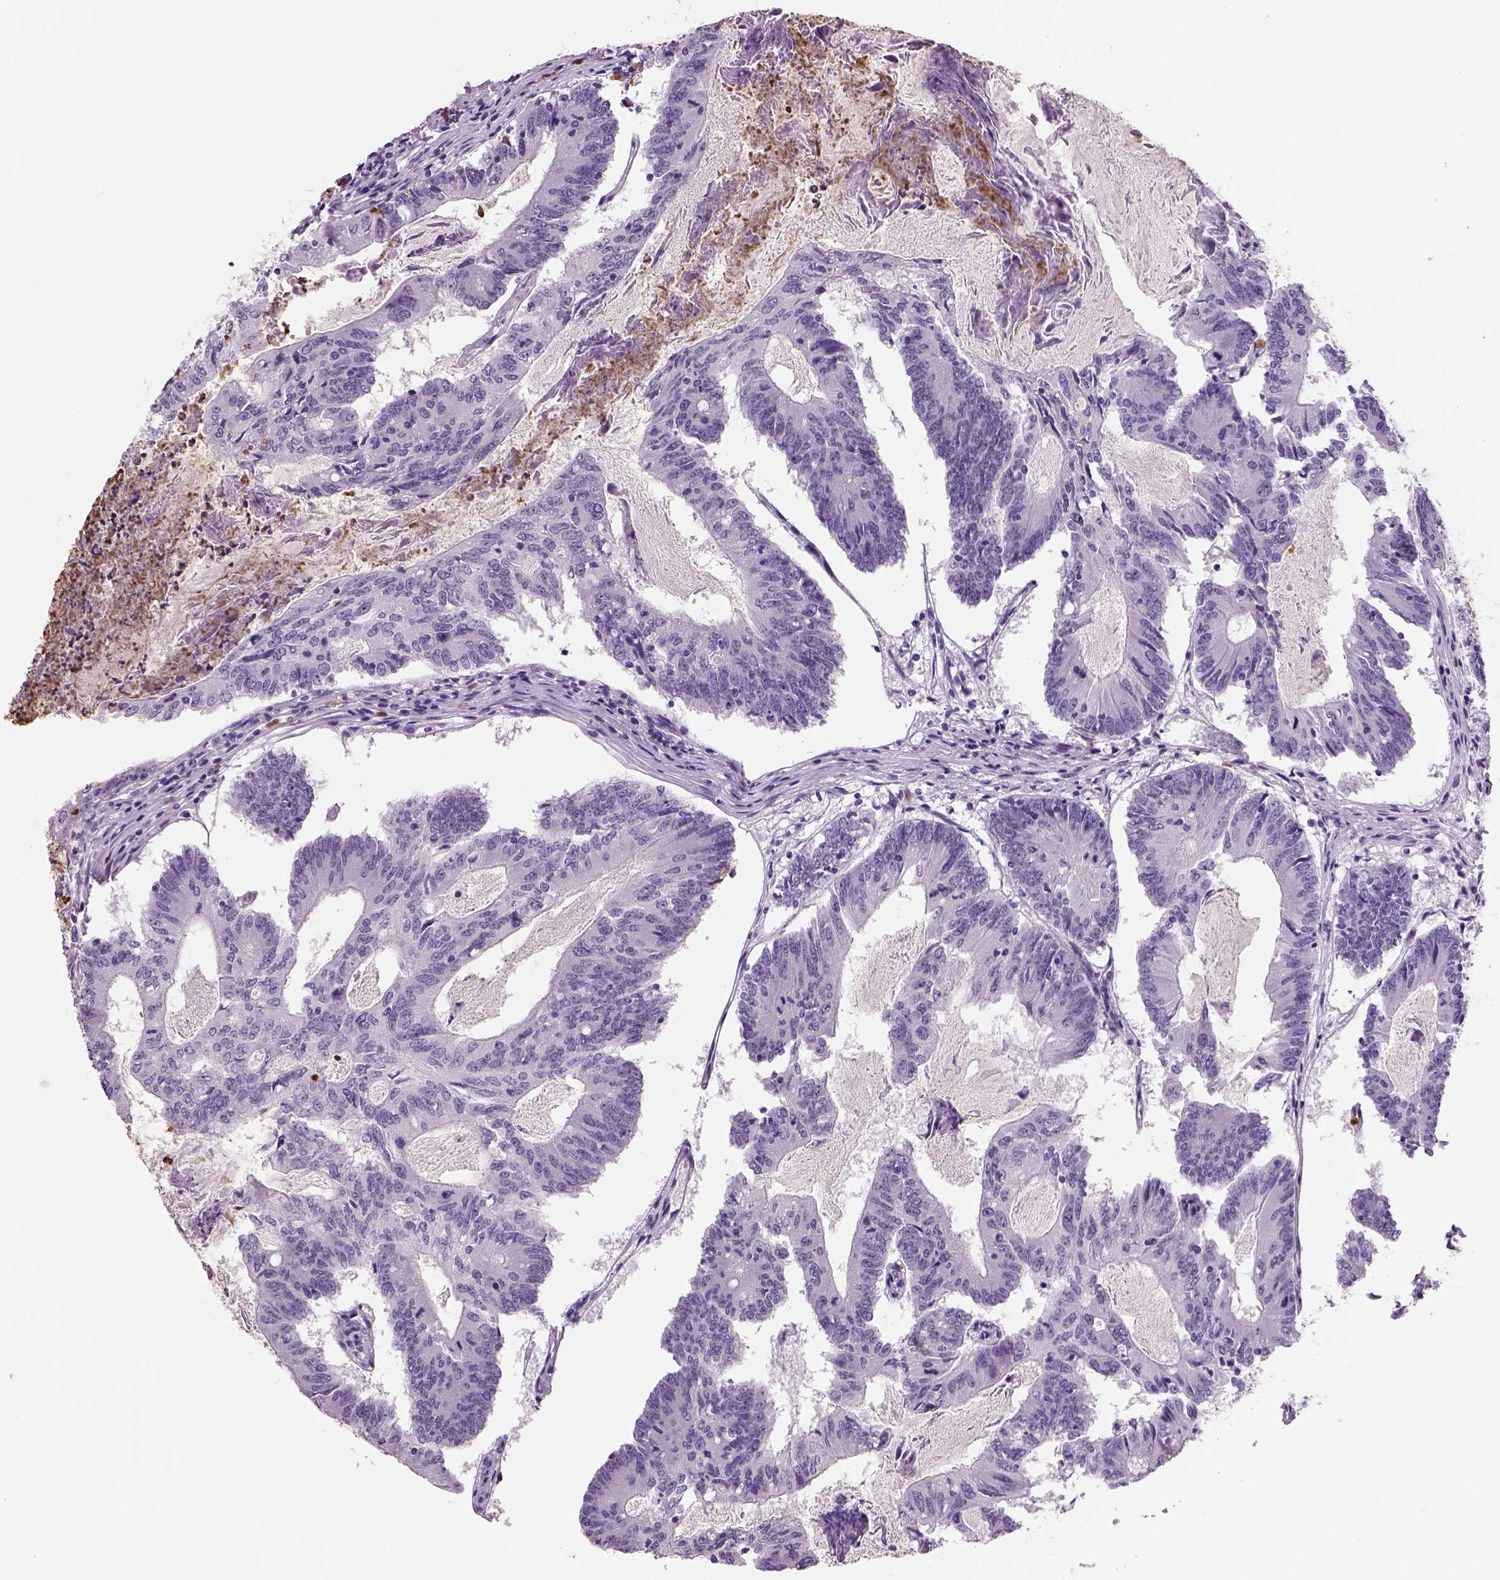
{"staining": {"intensity": "negative", "quantity": "none", "location": "none"}, "tissue": "colorectal cancer", "cell_type": "Tumor cells", "image_type": "cancer", "snomed": [{"axis": "morphology", "description": "Adenocarcinoma, NOS"}, {"axis": "topography", "description": "Colon"}], "caption": "The histopathology image exhibits no staining of tumor cells in colorectal cancer (adenocarcinoma).", "gene": "NECAB2", "patient": {"sex": "female", "age": 70}}